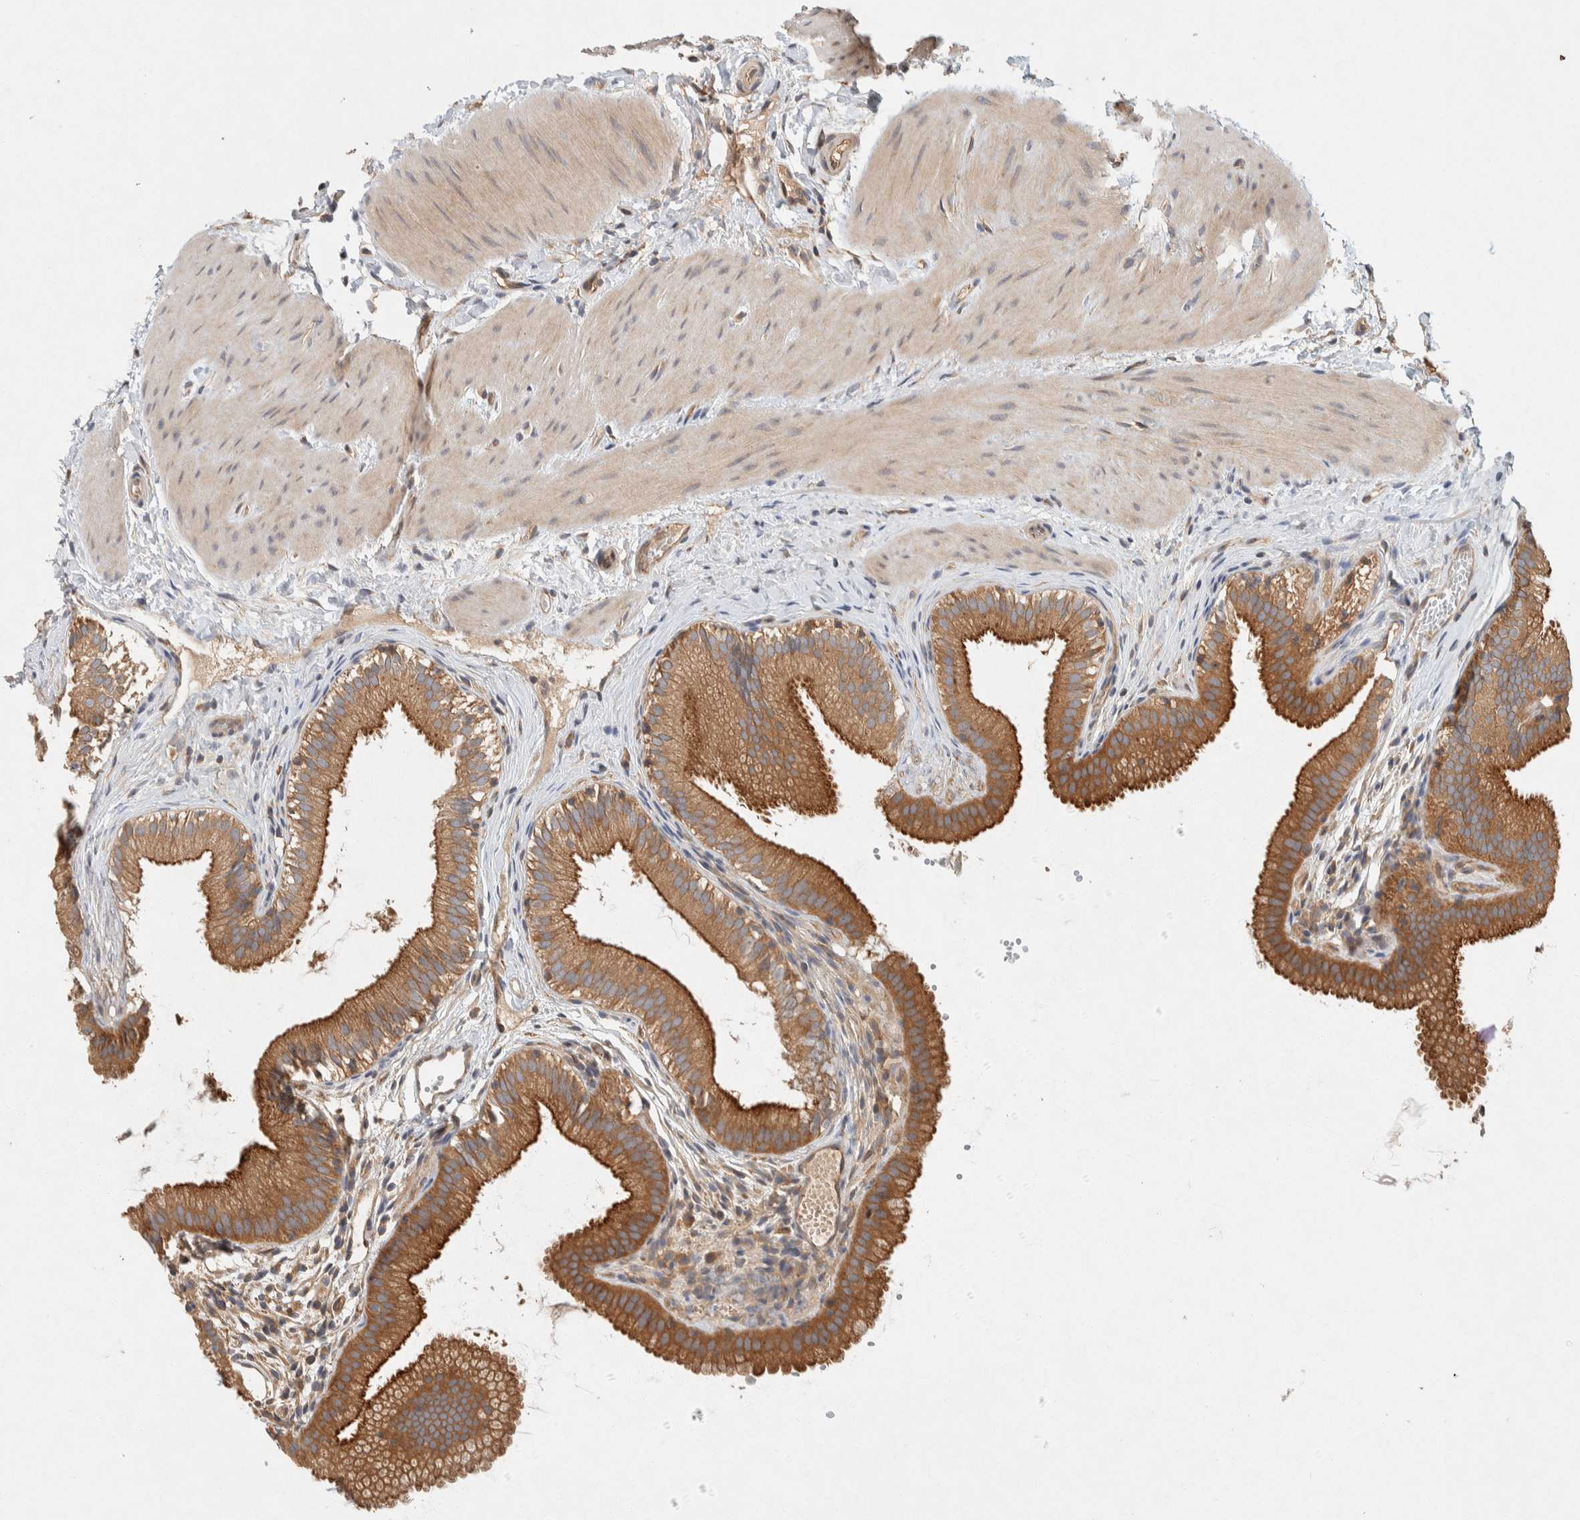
{"staining": {"intensity": "moderate", "quantity": ">75%", "location": "cytoplasmic/membranous"}, "tissue": "gallbladder", "cell_type": "Glandular cells", "image_type": "normal", "snomed": [{"axis": "morphology", "description": "Normal tissue, NOS"}, {"axis": "topography", "description": "Gallbladder"}], "caption": "This is an image of immunohistochemistry (IHC) staining of unremarkable gallbladder, which shows moderate positivity in the cytoplasmic/membranous of glandular cells.", "gene": "PXK", "patient": {"sex": "female", "age": 26}}